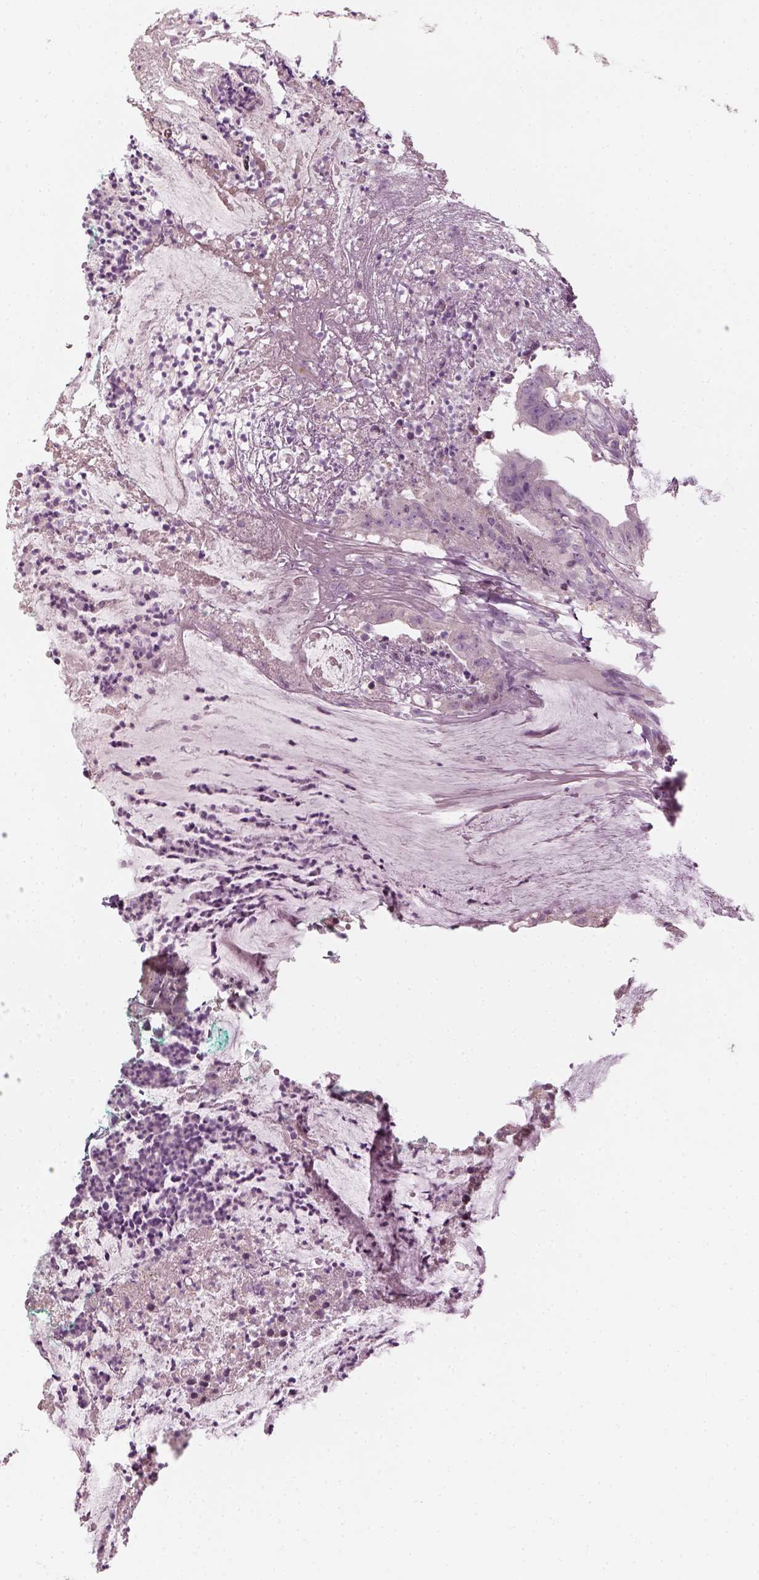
{"staining": {"intensity": "negative", "quantity": "none", "location": "none"}, "tissue": "colorectal cancer", "cell_type": "Tumor cells", "image_type": "cancer", "snomed": [{"axis": "morphology", "description": "Adenocarcinoma, NOS"}, {"axis": "topography", "description": "Colon"}], "caption": "Adenocarcinoma (colorectal) was stained to show a protein in brown. There is no significant staining in tumor cells.", "gene": "MLIP", "patient": {"sex": "female", "age": 78}}